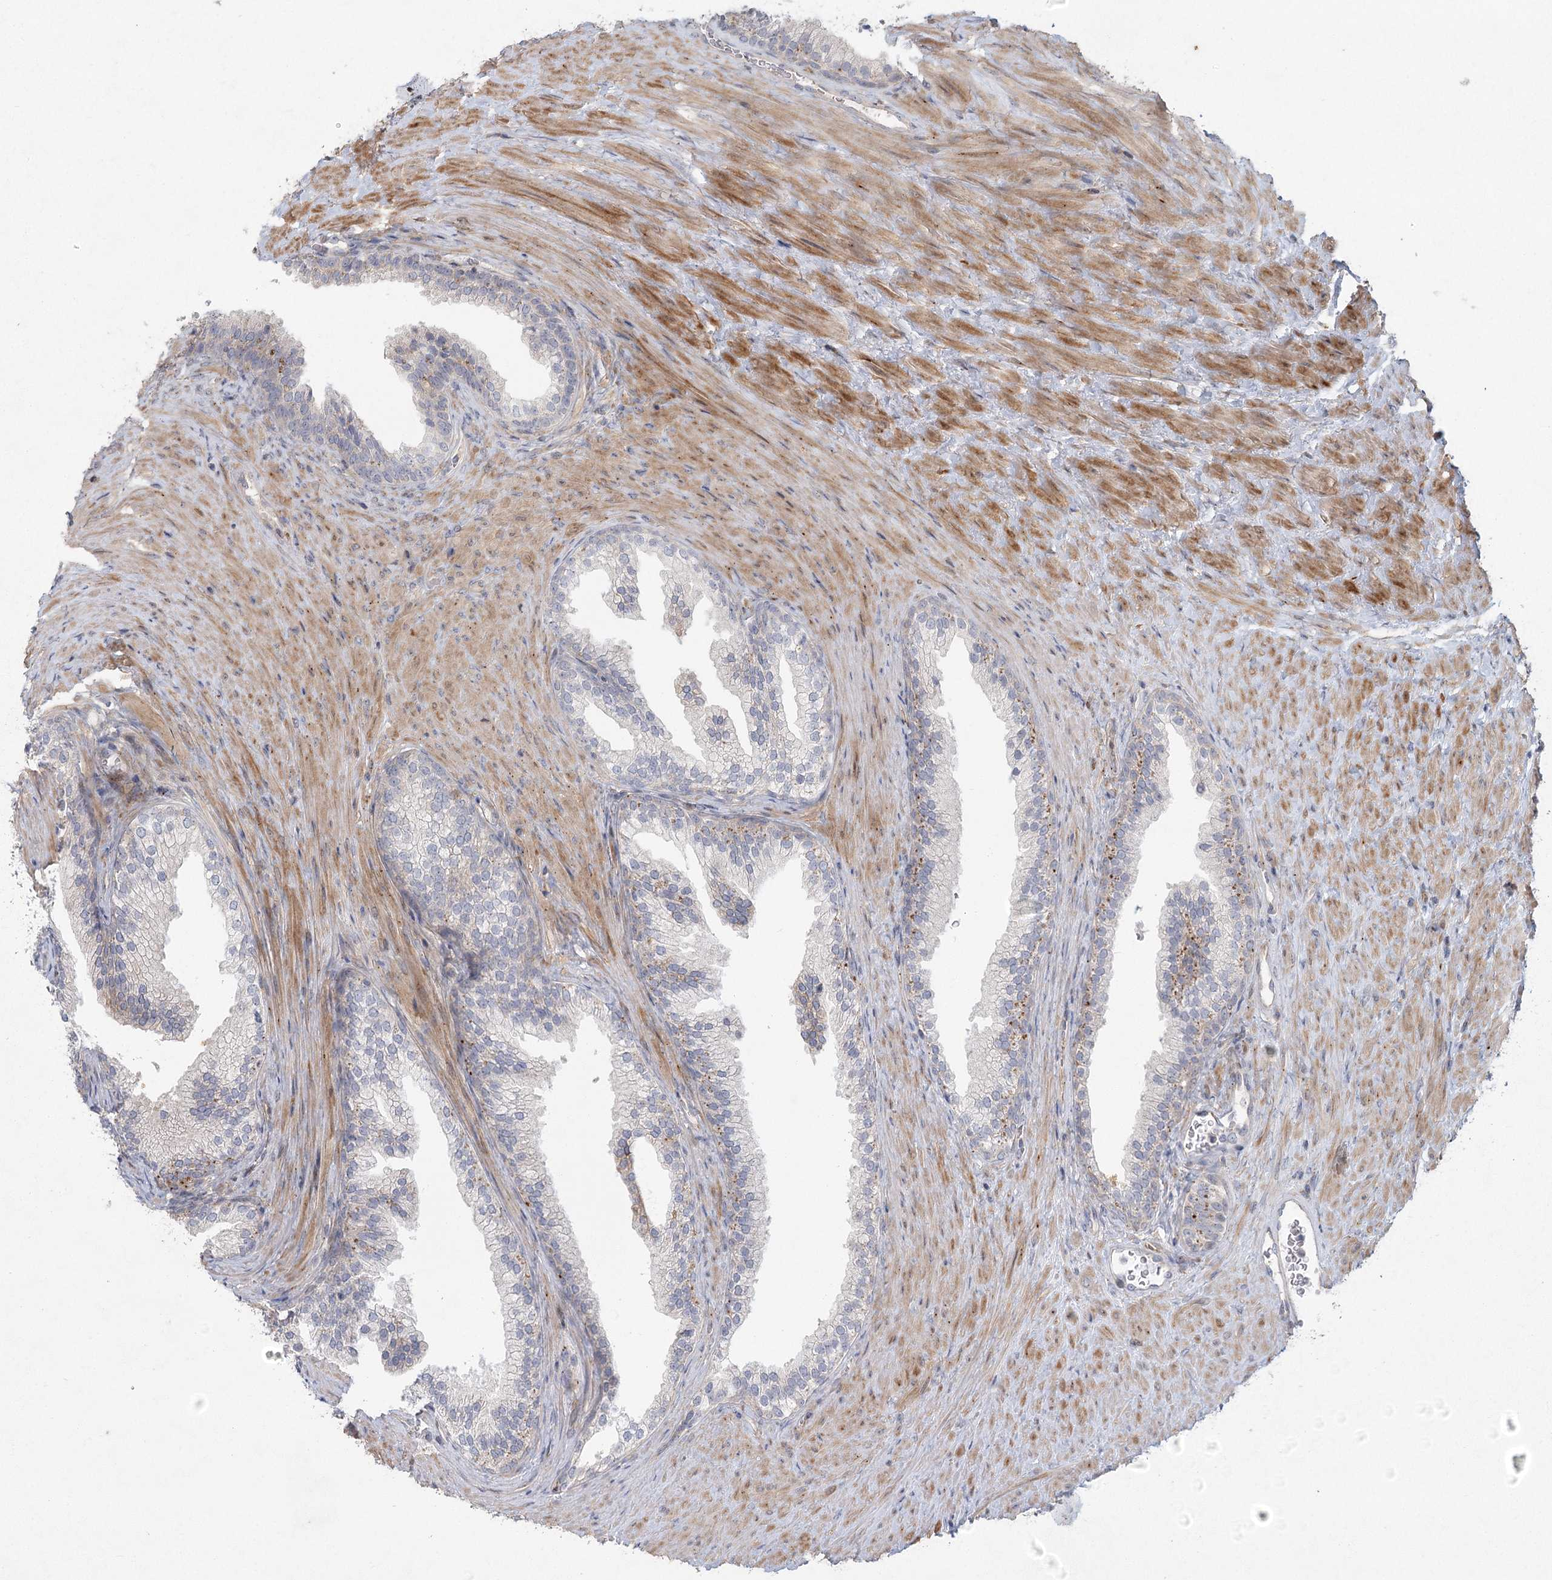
{"staining": {"intensity": "moderate", "quantity": "<25%", "location": "cytoplasmic/membranous"}, "tissue": "prostate", "cell_type": "Glandular cells", "image_type": "normal", "snomed": [{"axis": "morphology", "description": "Normal tissue, NOS"}, {"axis": "topography", "description": "Prostate"}], "caption": "Human prostate stained with a protein marker shows moderate staining in glandular cells.", "gene": "FAM110C", "patient": {"sex": "male", "age": 76}}